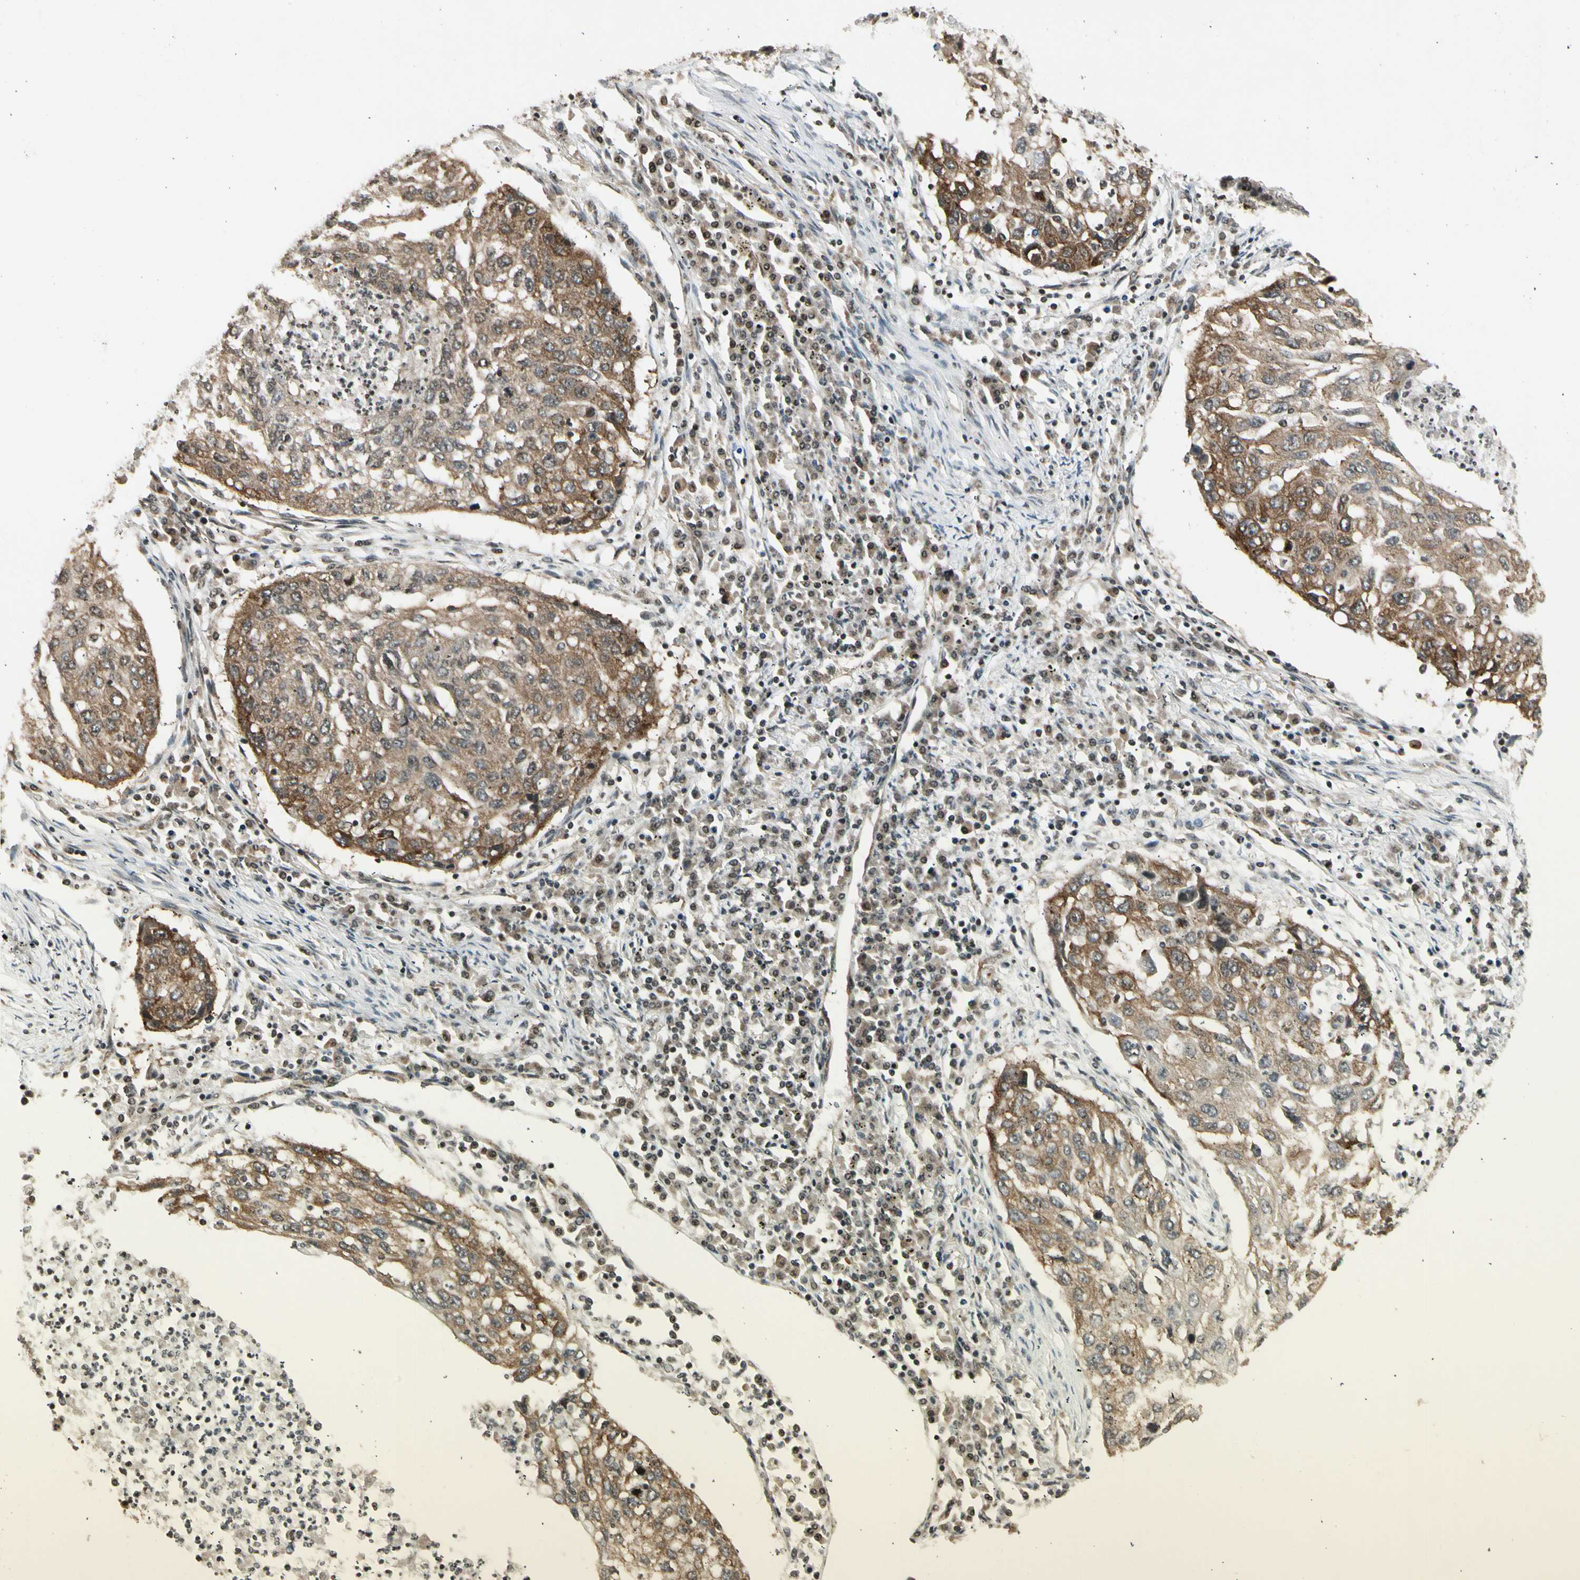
{"staining": {"intensity": "moderate", "quantity": "25%-75%", "location": "cytoplasmic/membranous"}, "tissue": "lung cancer", "cell_type": "Tumor cells", "image_type": "cancer", "snomed": [{"axis": "morphology", "description": "Squamous cell carcinoma, NOS"}, {"axis": "topography", "description": "Lung"}], "caption": "Approximately 25%-75% of tumor cells in lung squamous cell carcinoma reveal moderate cytoplasmic/membranous protein positivity as visualized by brown immunohistochemical staining.", "gene": "SMN2", "patient": {"sex": "female", "age": 63}}